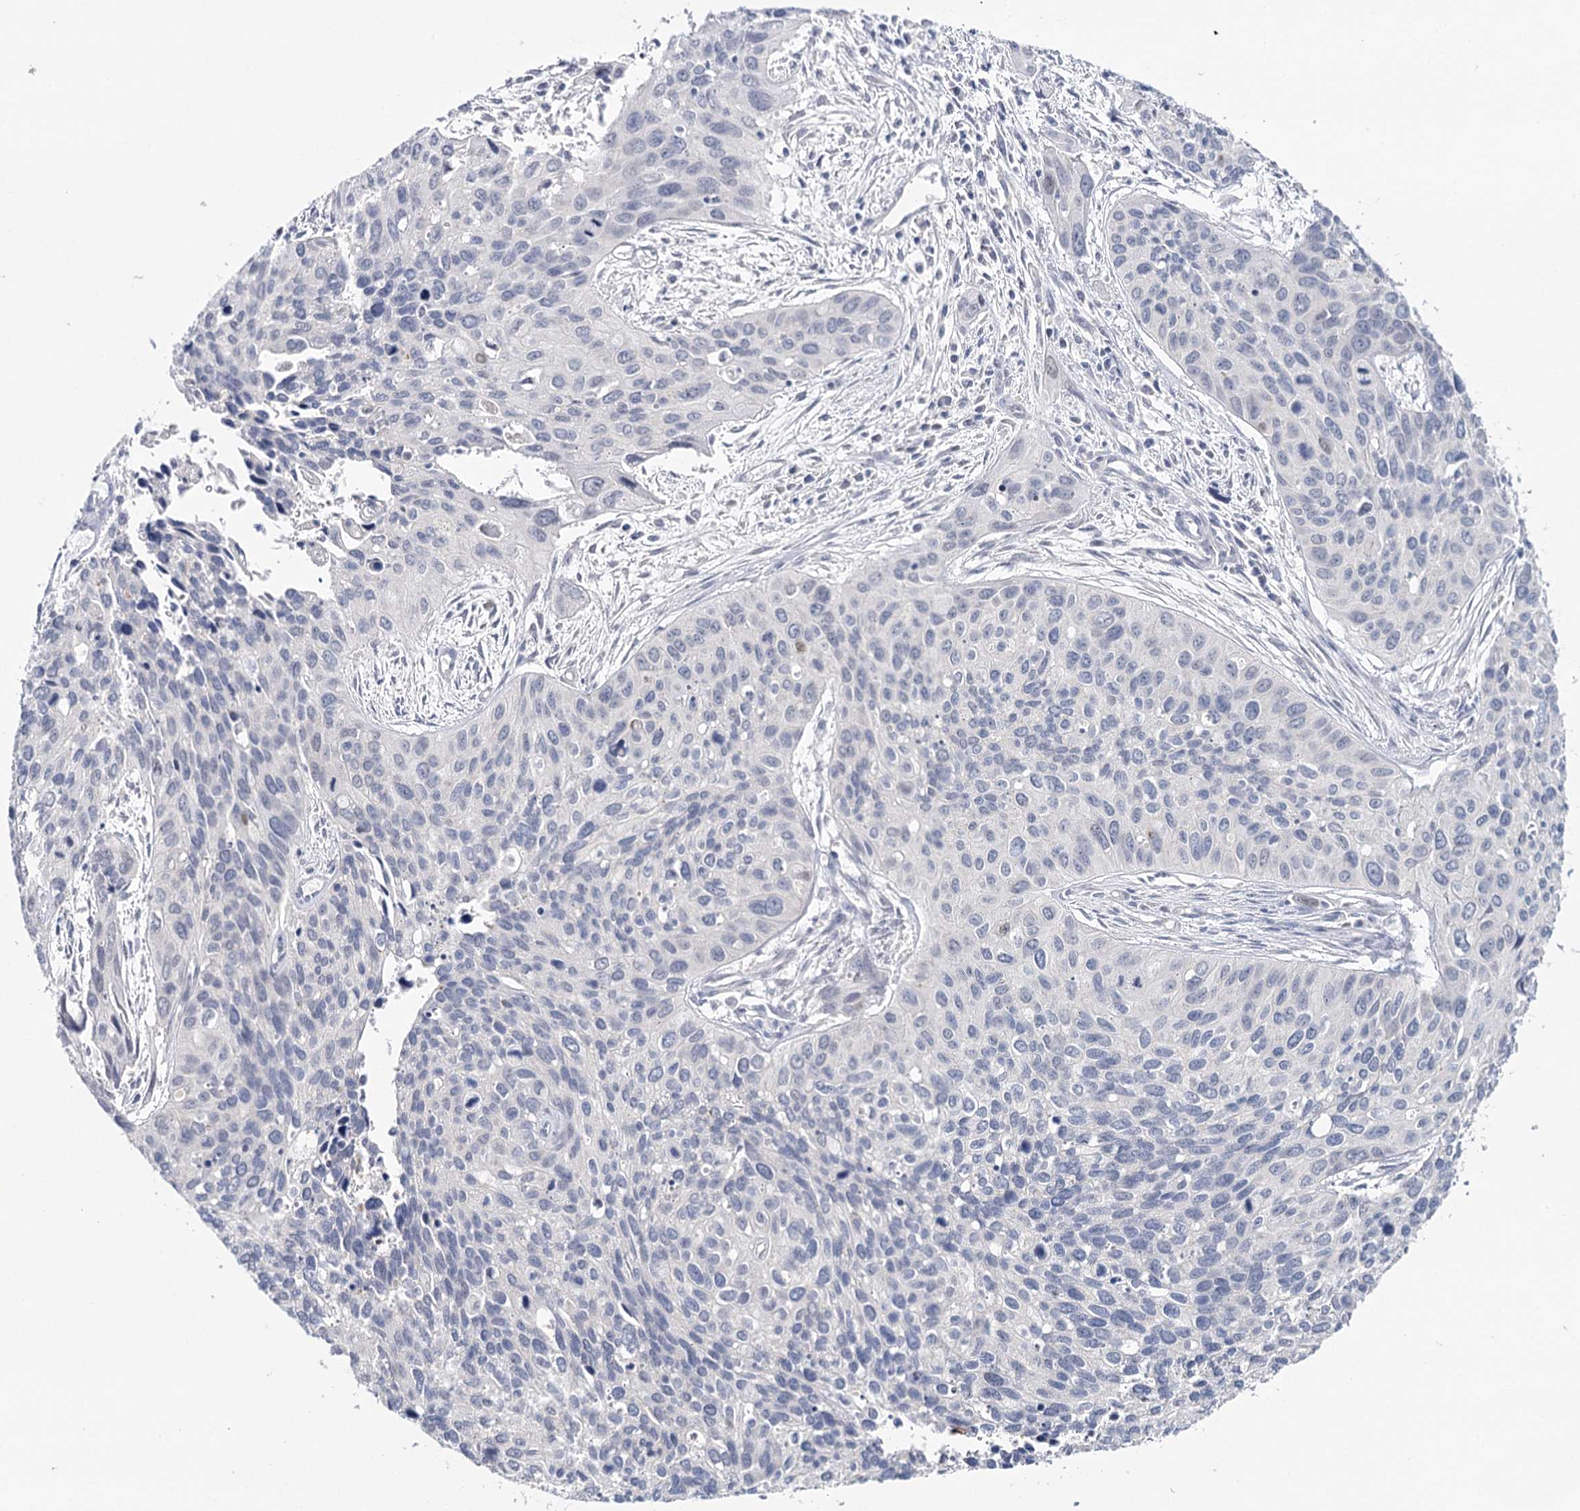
{"staining": {"intensity": "negative", "quantity": "none", "location": "none"}, "tissue": "cervical cancer", "cell_type": "Tumor cells", "image_type": "cancer", "snomed": [{"axis": "morphology", "description": "Squamous cell carcinoma, NOS"}, {"axis": "topography", "description": "Cervix"}], "caption": "High magnification brightfield microscopy of squamous cell carcinoma (cervical) stained with DAB (brown) and counterstained with hematoxylin (blue): tumor cells show no significant expression.", "gene": "TP53", "patient": {"sex": "female", "age": 55}}